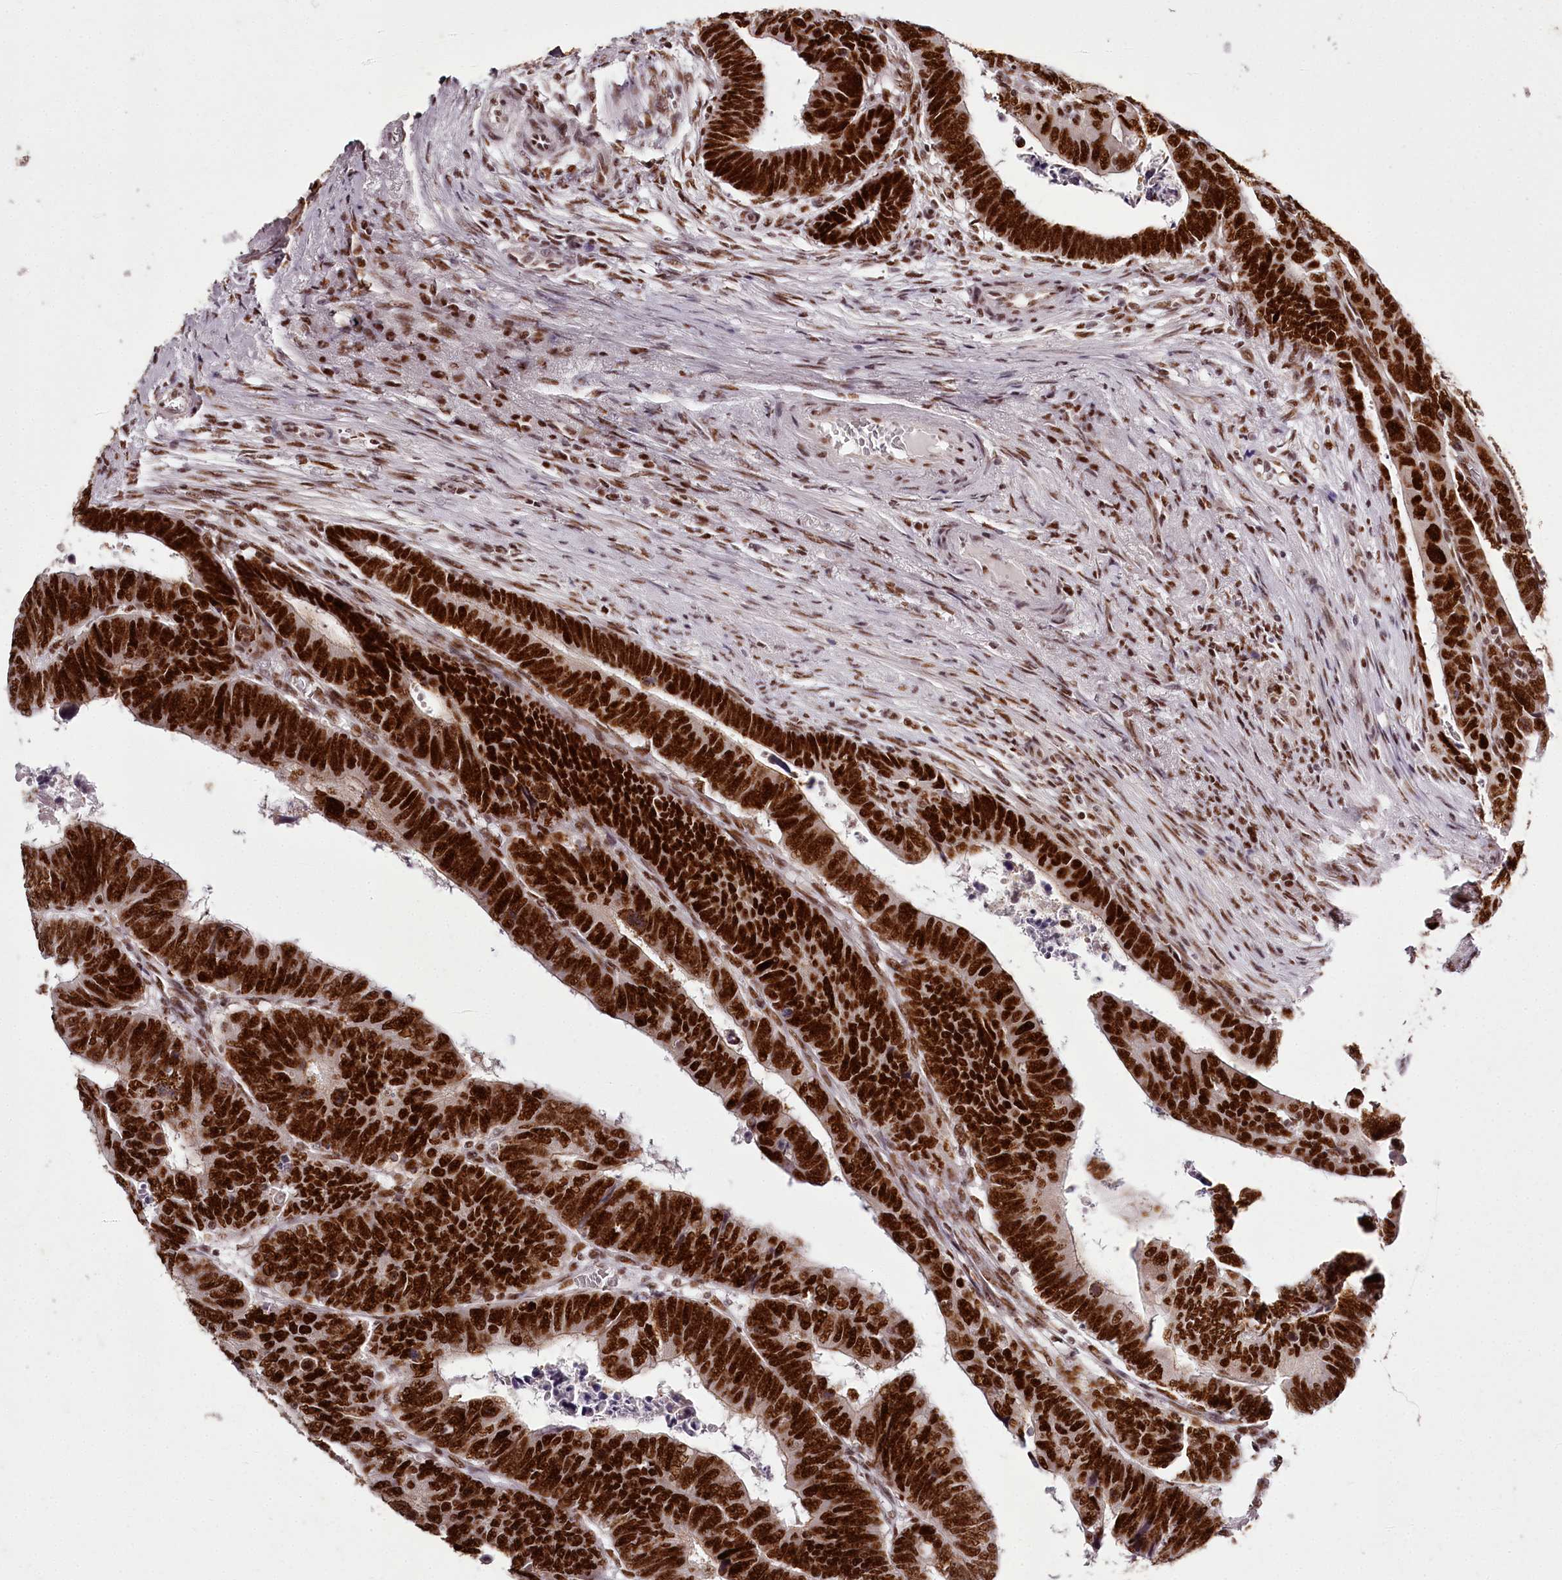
{"staining": {"intensity": "strong", "quantity": ">75%", "location": "nuclear"}, "tissue": "colorectal cancer", "cell_type": "Tumor cells", "image_type": "cancer", "snomed": [{"axis": "morphology", "description": "Normal tissue, NOS"}, {"axis": "morphology", "description": "Adenocarcinoma, NOS"}, {"axis": "topography", "description": "Rectum"}], "caption": "Immunohistochemical staining of colorectal adenocarcinoma reveals high levels of strong nuclear protein staining in about >75% of tumor cells. Immunohistochemistry (ihc) stains the protein of interest in brown and the nuclei are stained blue.", "gene": "PSPC1", "patient": {"sex": "female", "age": 65}}